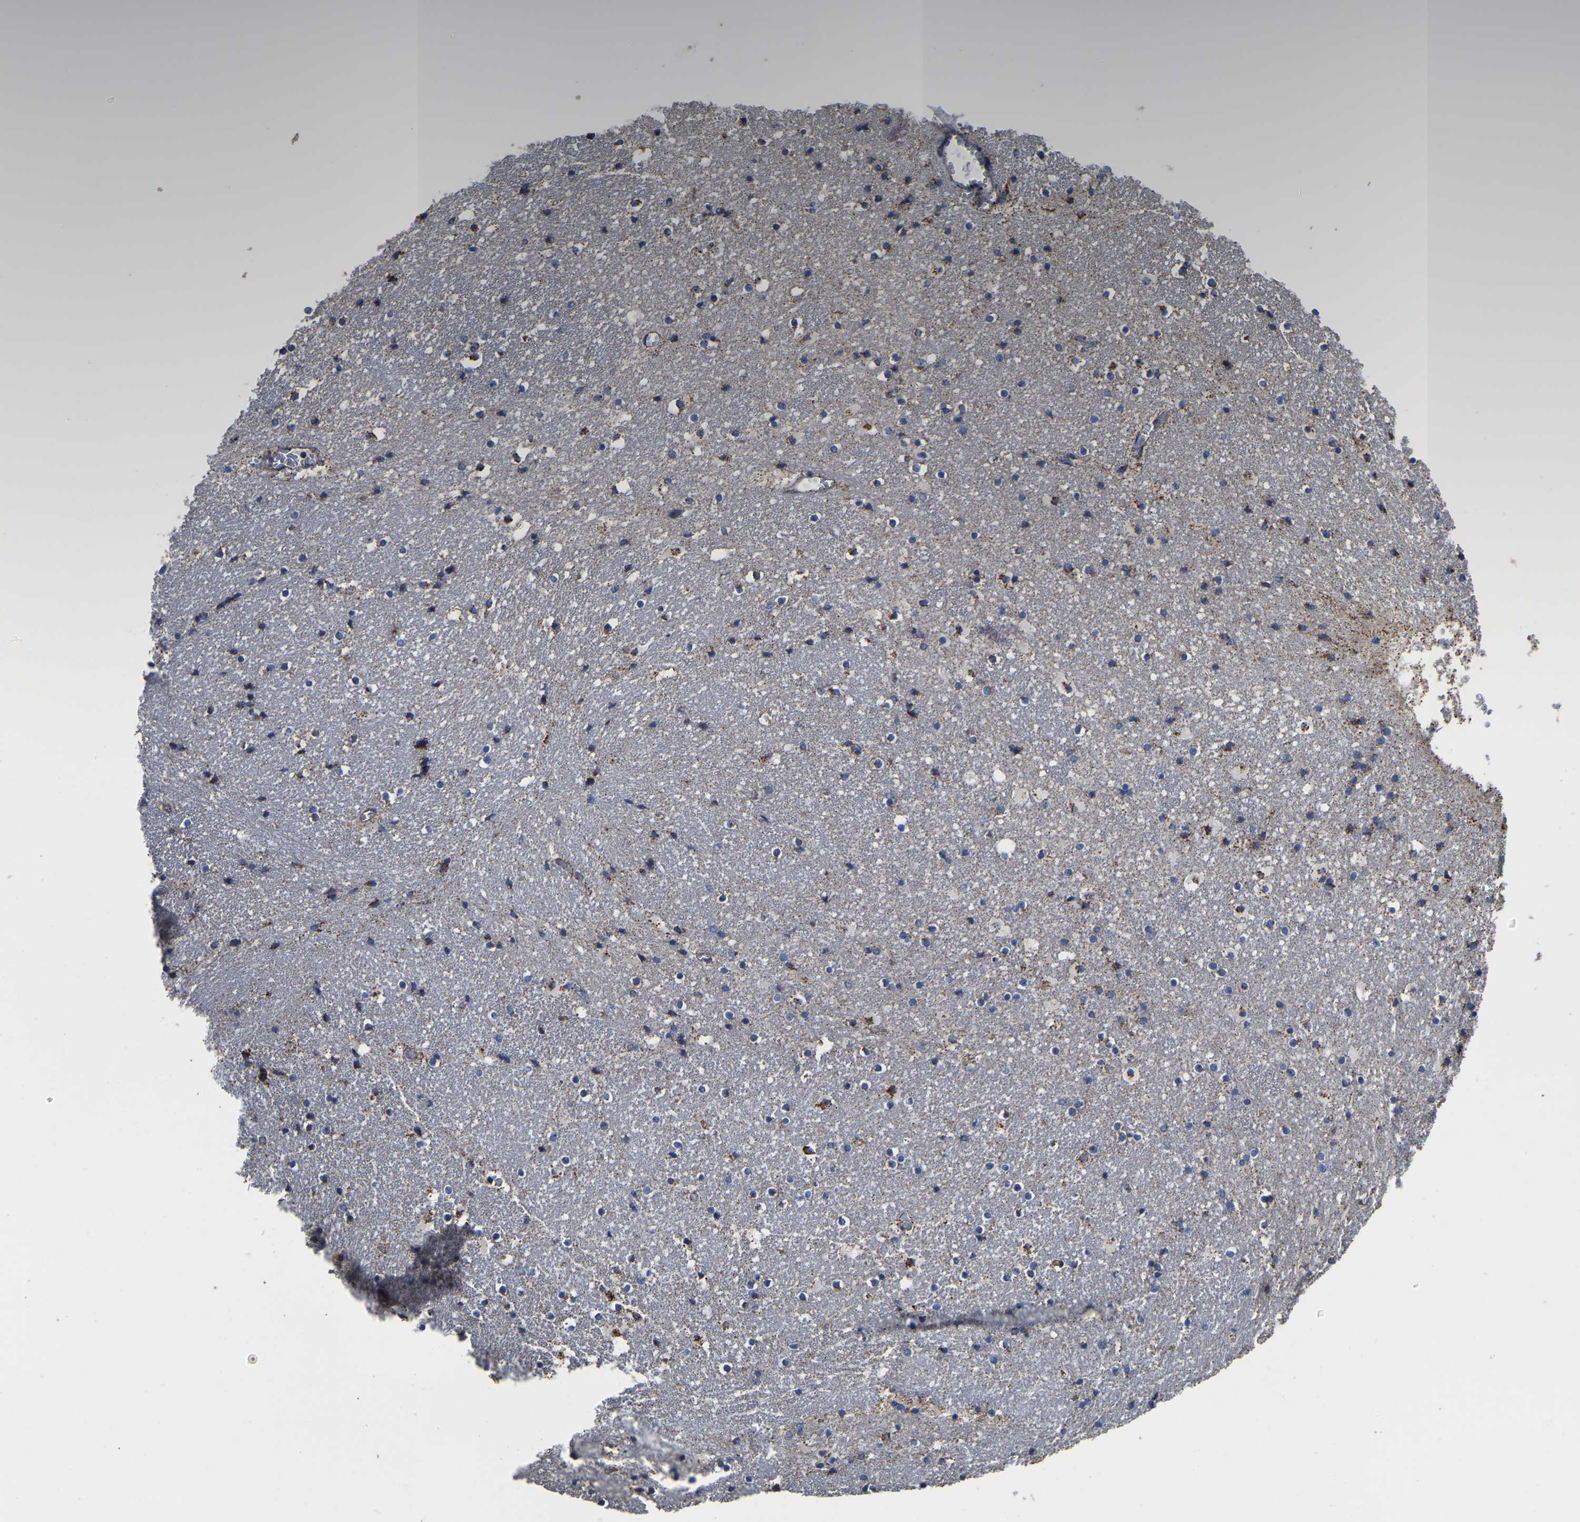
{"staining": {"intensity": "moderate", "quantity": "<25%", "location": "cytoplasmic/membranous"}, "tissue": "caudate", "cell_type": "Glial cells", "image_type": "normal", "snomed": [{"axis": "morphology", "description": "Normal tissue, NOS"}, {"axis": "topography", "description": "Lateral ventricle wall"}], "caption": "Immunohistochemistry staining of normal caudate, which reveals low levels of moderate cytoplasmic/membranous staining in about <25% of glial cells indicating moderate cytoplasmic/membranous protein expression. The staining was performed using DAB (3,3'-diaminobenzidine) (brown) for protein detection and nuclei were counterstained in hematoxylin (blue).", "gene": "ETFA", "patient": {"sex": "male", "age": 45}}